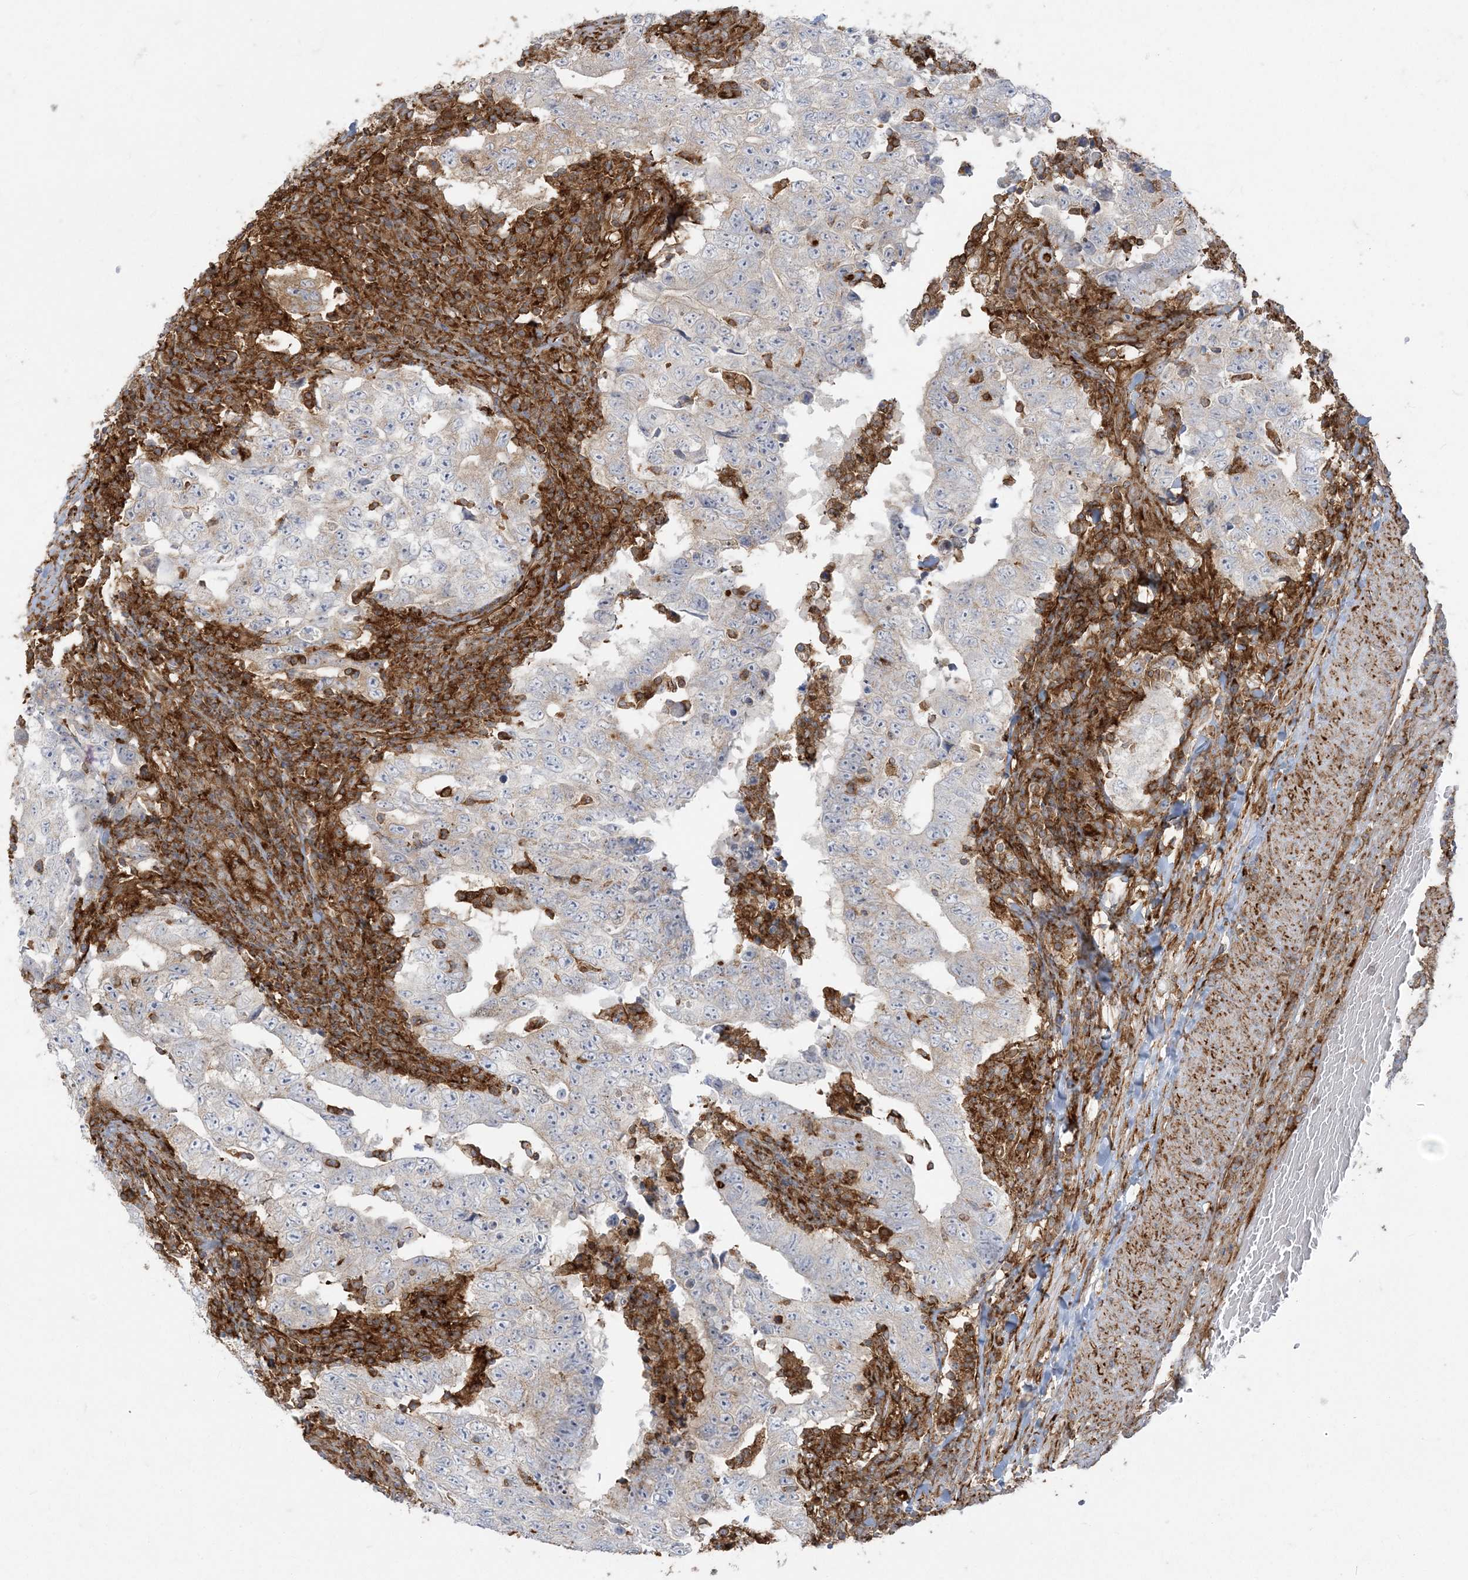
{"staining": {"intensity": "weak", "quantity": "<25%", "location": "cytoplasmic/membranous"}, "tissue": "testis cancer", "cell_type": "Tumor cells", "image_type": "cancer", "snomed": [{"axis": "morphology", "description": "Carcinoma, Embryonal, NOS"}, {"axis": "topography", "description": "Testis"}], "caption": "Immunohistochemistry (IHC) image of embryonal carcinoma (testis) stained for a protein (brown), which reveals no staining in tumor cells. The staining is performed using DAB (3,3'-diaminobenzidine) brown chromogen with nuclei counter-stained in using hematoxylin.", "gene": "DERL3", "patient": {"sex": "male", "age": 26}}